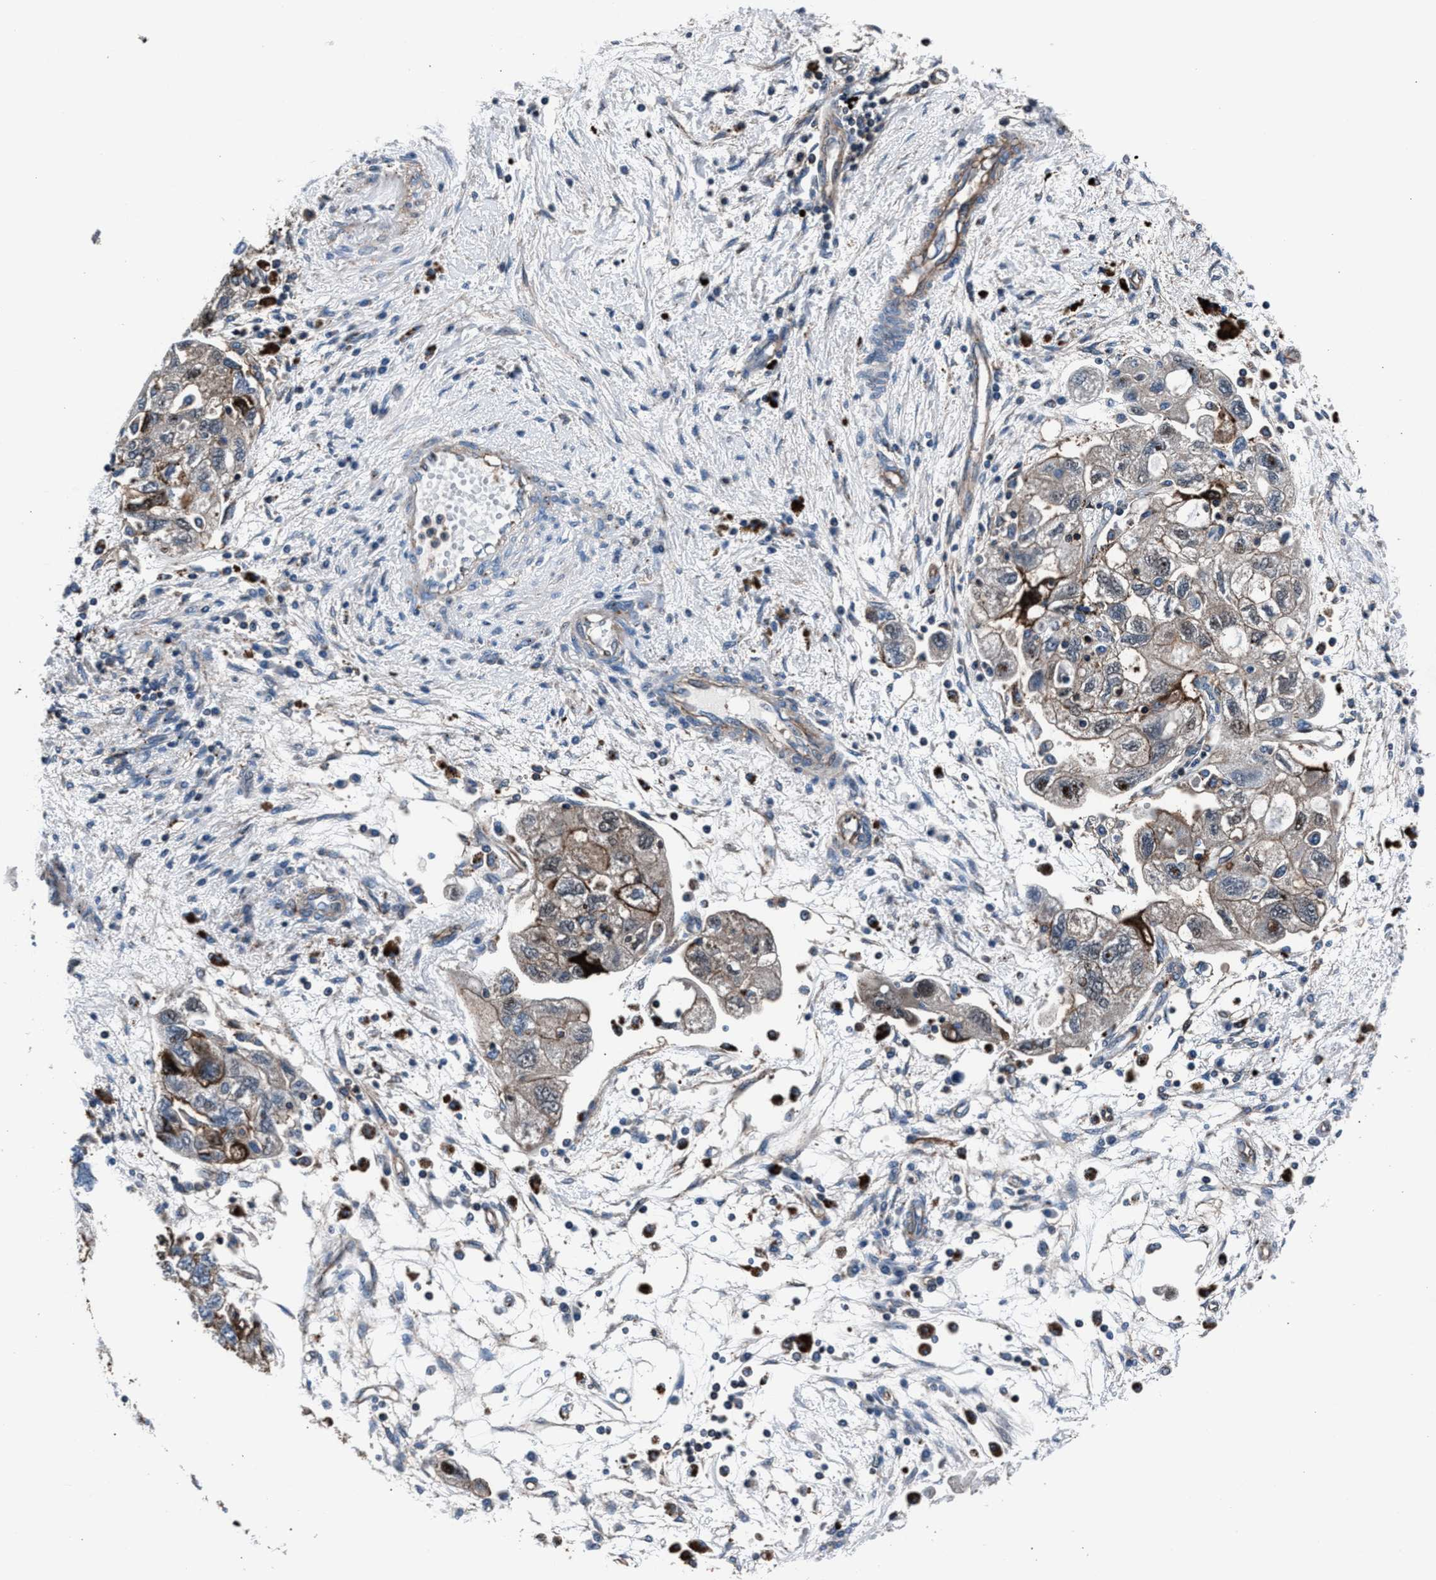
{"staining": {"intensity": "moderate", "quantity": ">75%", "location": "cytoplasmic/membranous"}, "tissue": "ovarian cancer", "cell_type": "Tumor cells", "image_type": "cancer", "snomed": [{"axis": "morphology", "description": "Carcinoma, NOS"}, {"axis": "morphology", "description": "Cystadenocarcinoma, serous, NOS"}, {"axis": "topography", "description": "Ovary"}], "caption": "A medium amount of moderate cytoplasmic/membranous staining is appreciated in about >75% of tumor cells in ovarian serous cystadenocarcinoma tissue. (Brightfield microscopy of DAB IHC at high magnification).", "gene": "MFSD11", "patient": {"sex": "female", "age": 69}}